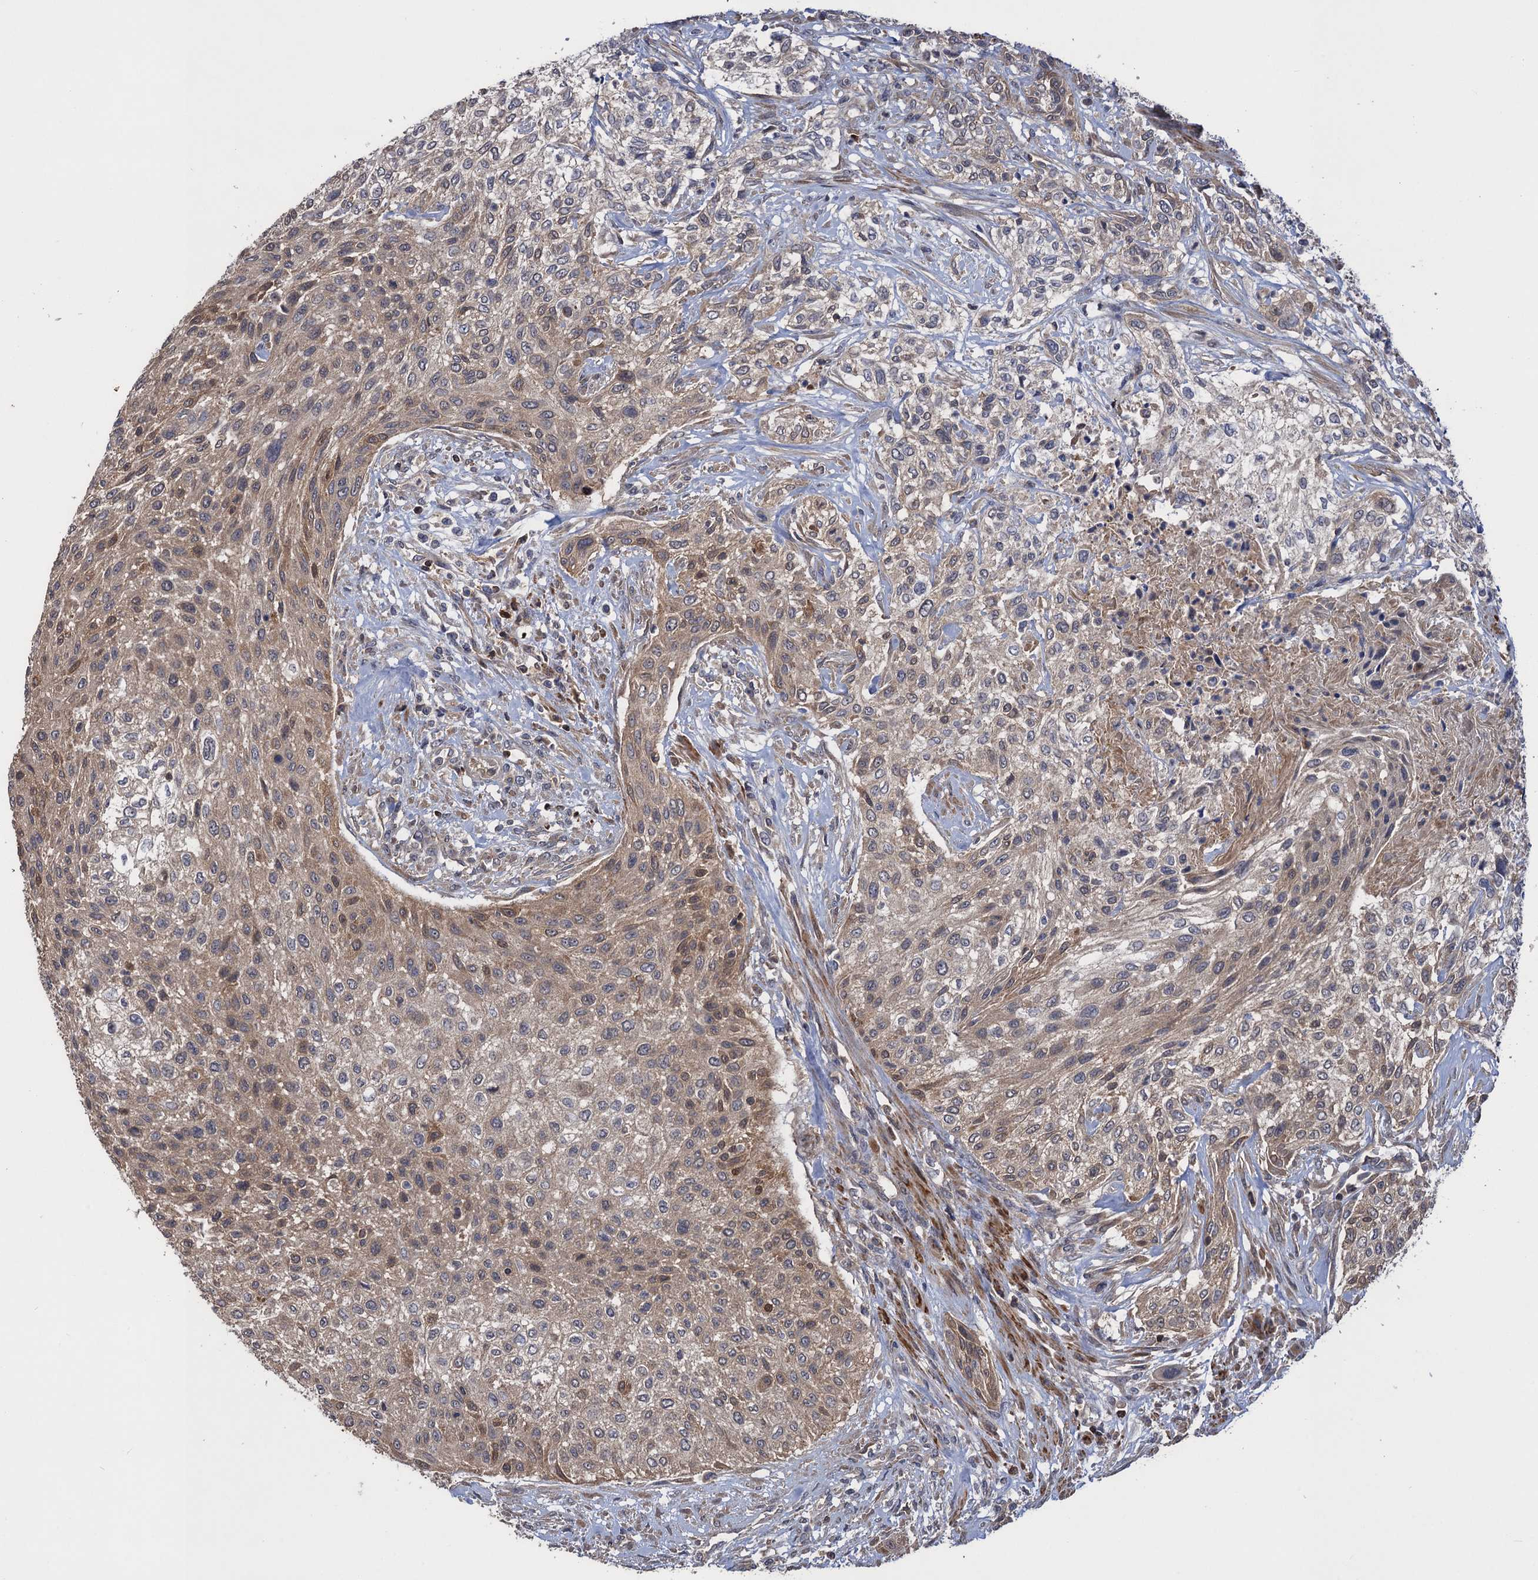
{"staining": {"intensity": "weak", "quantity": "25%-75%", "location": "cytoplasmic/membranous"}, "tissue": "urothelial cancer", "cell_type": "Tumor cells", "image_type": "cancer", "snomed": [{"axis": "morphology", "description": "Normal tissue, NOS"}, {"axis": "morphology", "description": "Urothelial carcinoma, NOS"}, {"axis": "topography", "description": "Urinary bladder"}, {"axis": "topography", "description": "Peripheral nerve tissue"}], "caption": "Immunohistochemical staining of transitional cell carcinoma demonstrates low levels of weak cytoplasmic/membranous protein positivity in approximately 25%-75% of tumor cells.", "gene": "DGKA", "patient": {"sex": "male", "age": 35}}